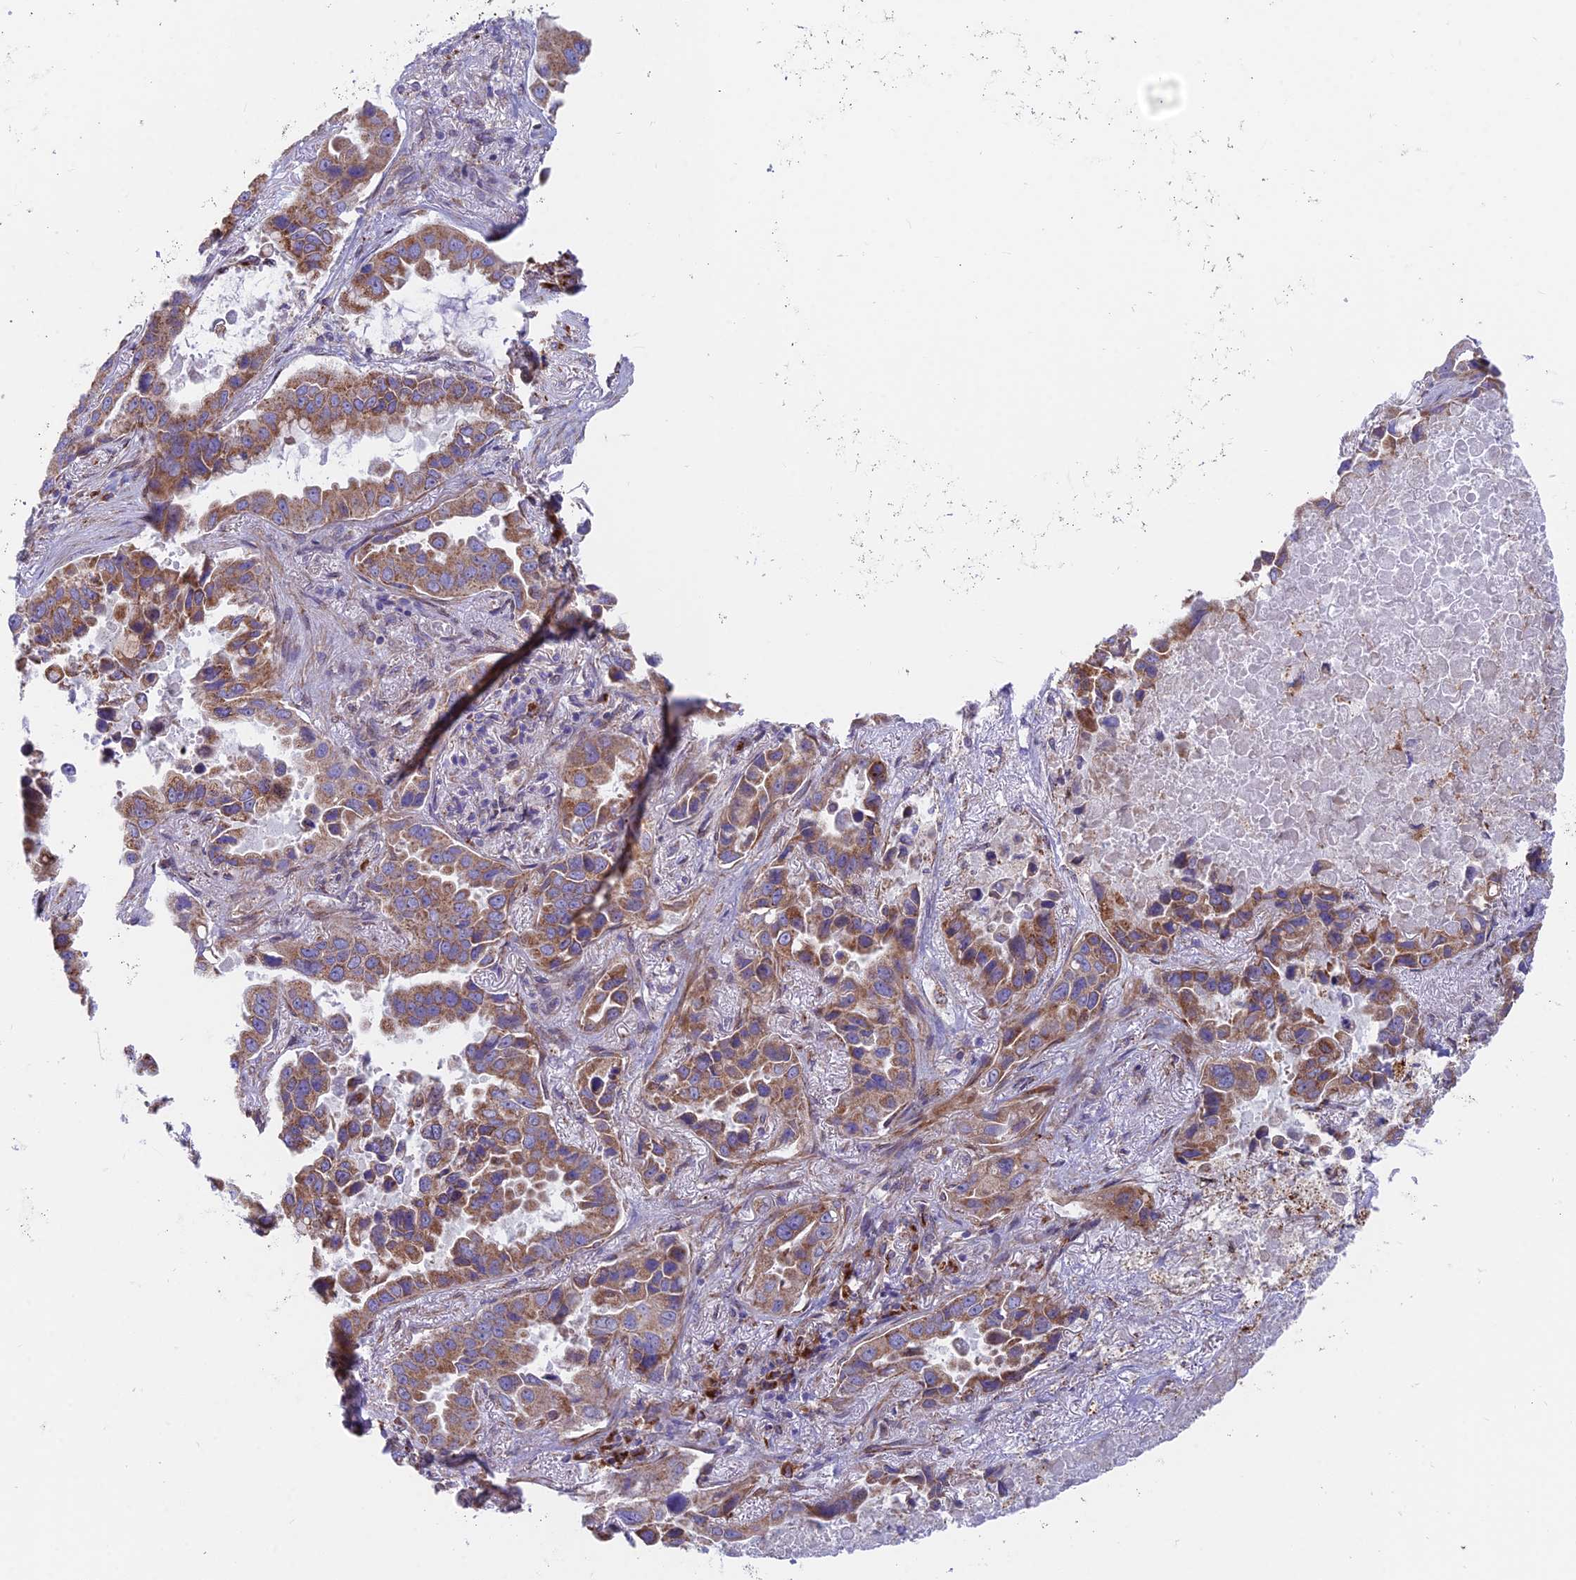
{"staining": {"intensity": "moderate", "quantity": ">75%", "location": "cytoplasmic/membranous"}, "tissue": "lung cancer", "cell_type": "Tumor cells", "image_type": "cancer", "snomed": [{"axis": "morphology", "description": "Adenocarcinoma, NOS"}, {"axis": "topography", "description": "Lung"}], "caption": "IHC staining of lung cancer (adenocarcinoma), which exhibits medium levels of moderate cytoplasmic/membranous positivity in approximately >75% of tumor cells indicating moderate cytoplasmic/membranous protein staining. The staining was performed using DAB (brown) for protein detection and nuclei were counterstained in hematoxylin (blue).", "gene": "TBC1D20", "patient": {"sex": "male", "age": 64}}